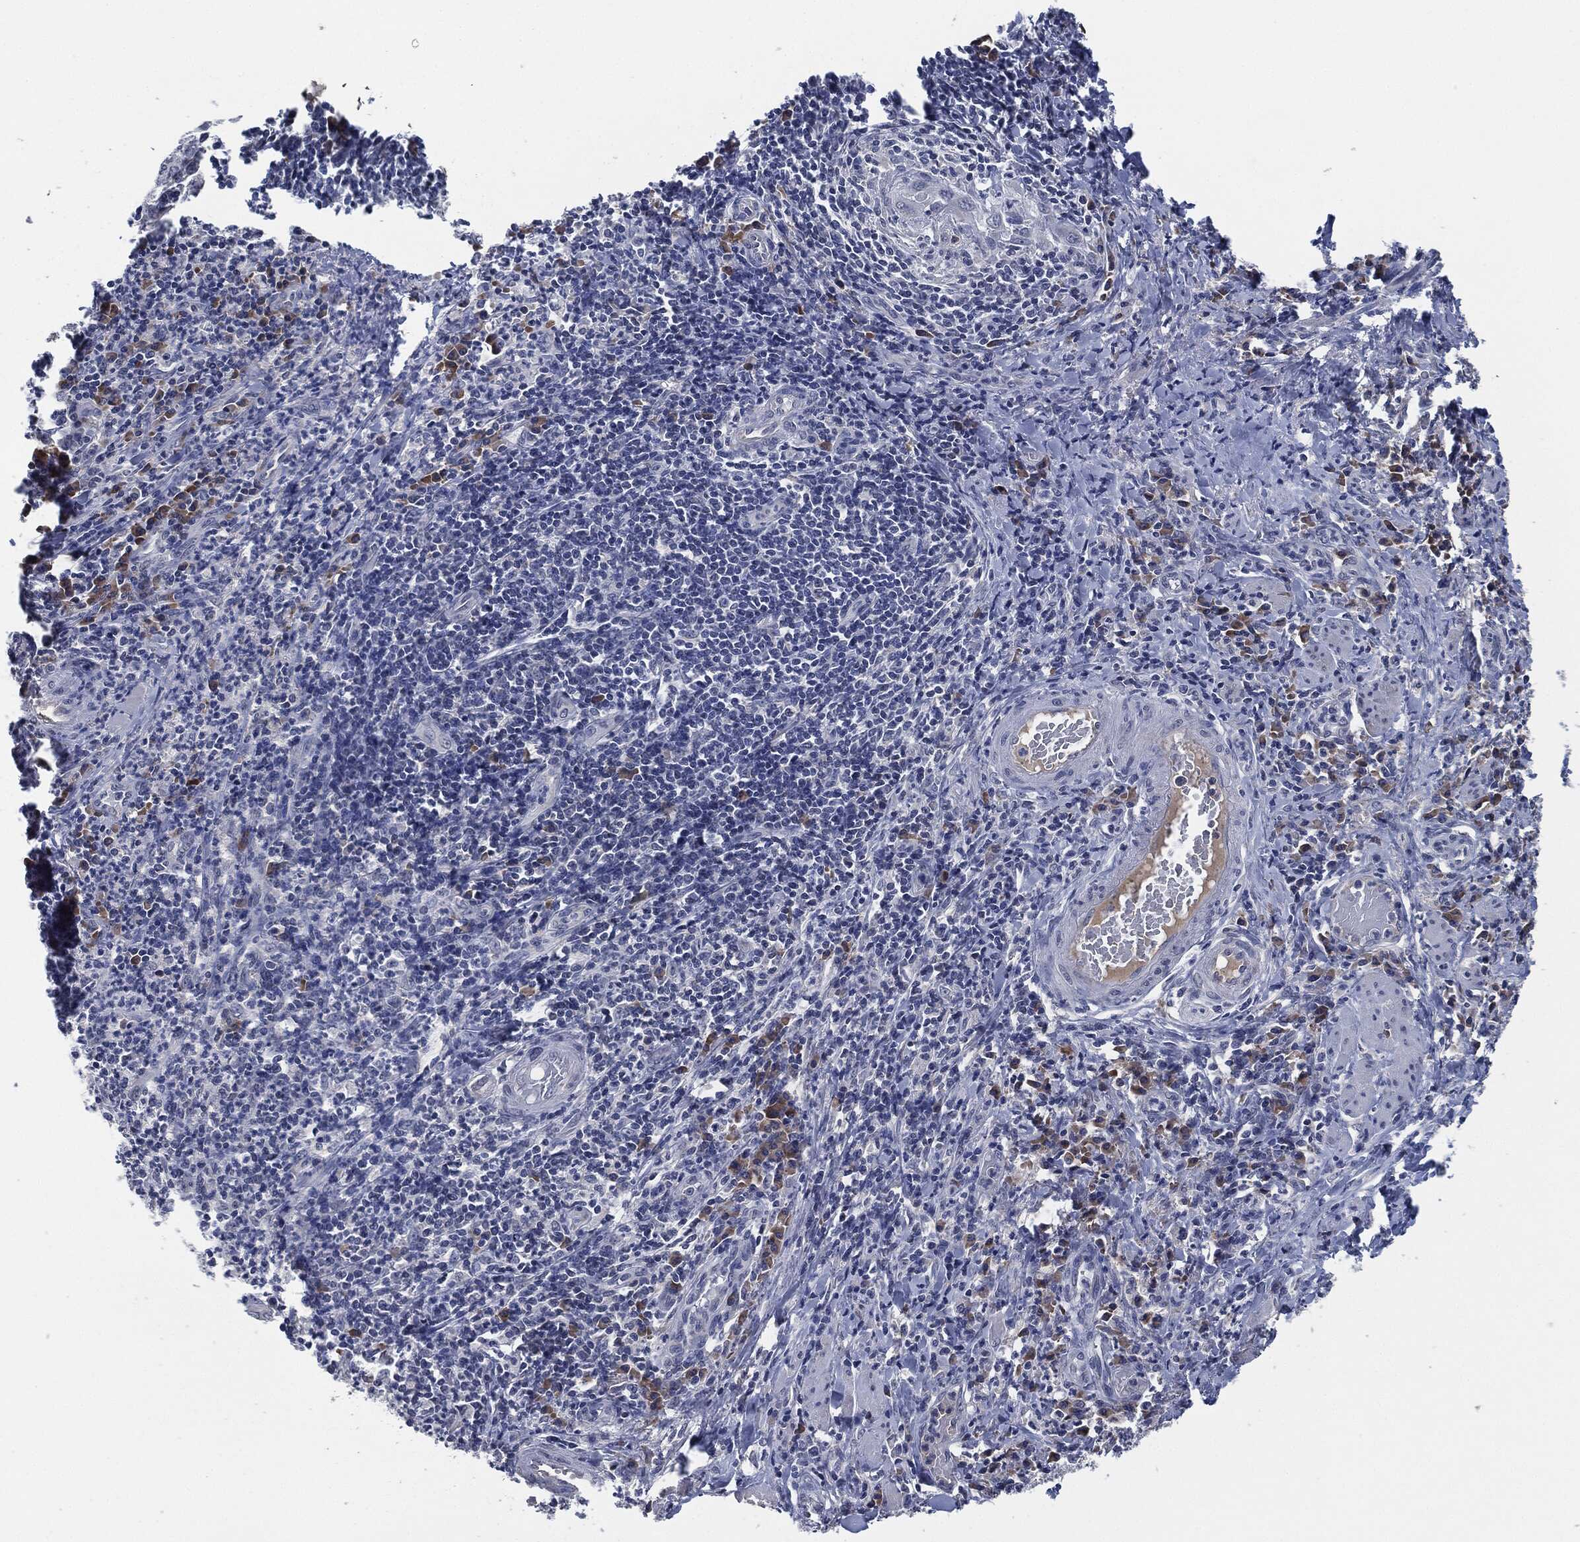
{"staining": {"intensity": "moderate", "quantity": "<25%", "location": "cytoplasmic/membranous"}, "tissue": "cervical cancer", "cell_type": "Tumor cells", "image_type": "cancer", "snomed": [{"axis": "morphology", "description": "Squamous cell carcinoma, NOS"}, {"axis": "topography", "description": "Cervix"}], "caption": "Immunohistochemistry histopathology image of cervical squamous cell carcinoma stained for a protein (brown), which displays low levels of moderate cytoplasmic/membranous staining in approximately <25% of tumor cells.", "gene": "IL2RG", "patient": {"sex": "female", "age": 26}}